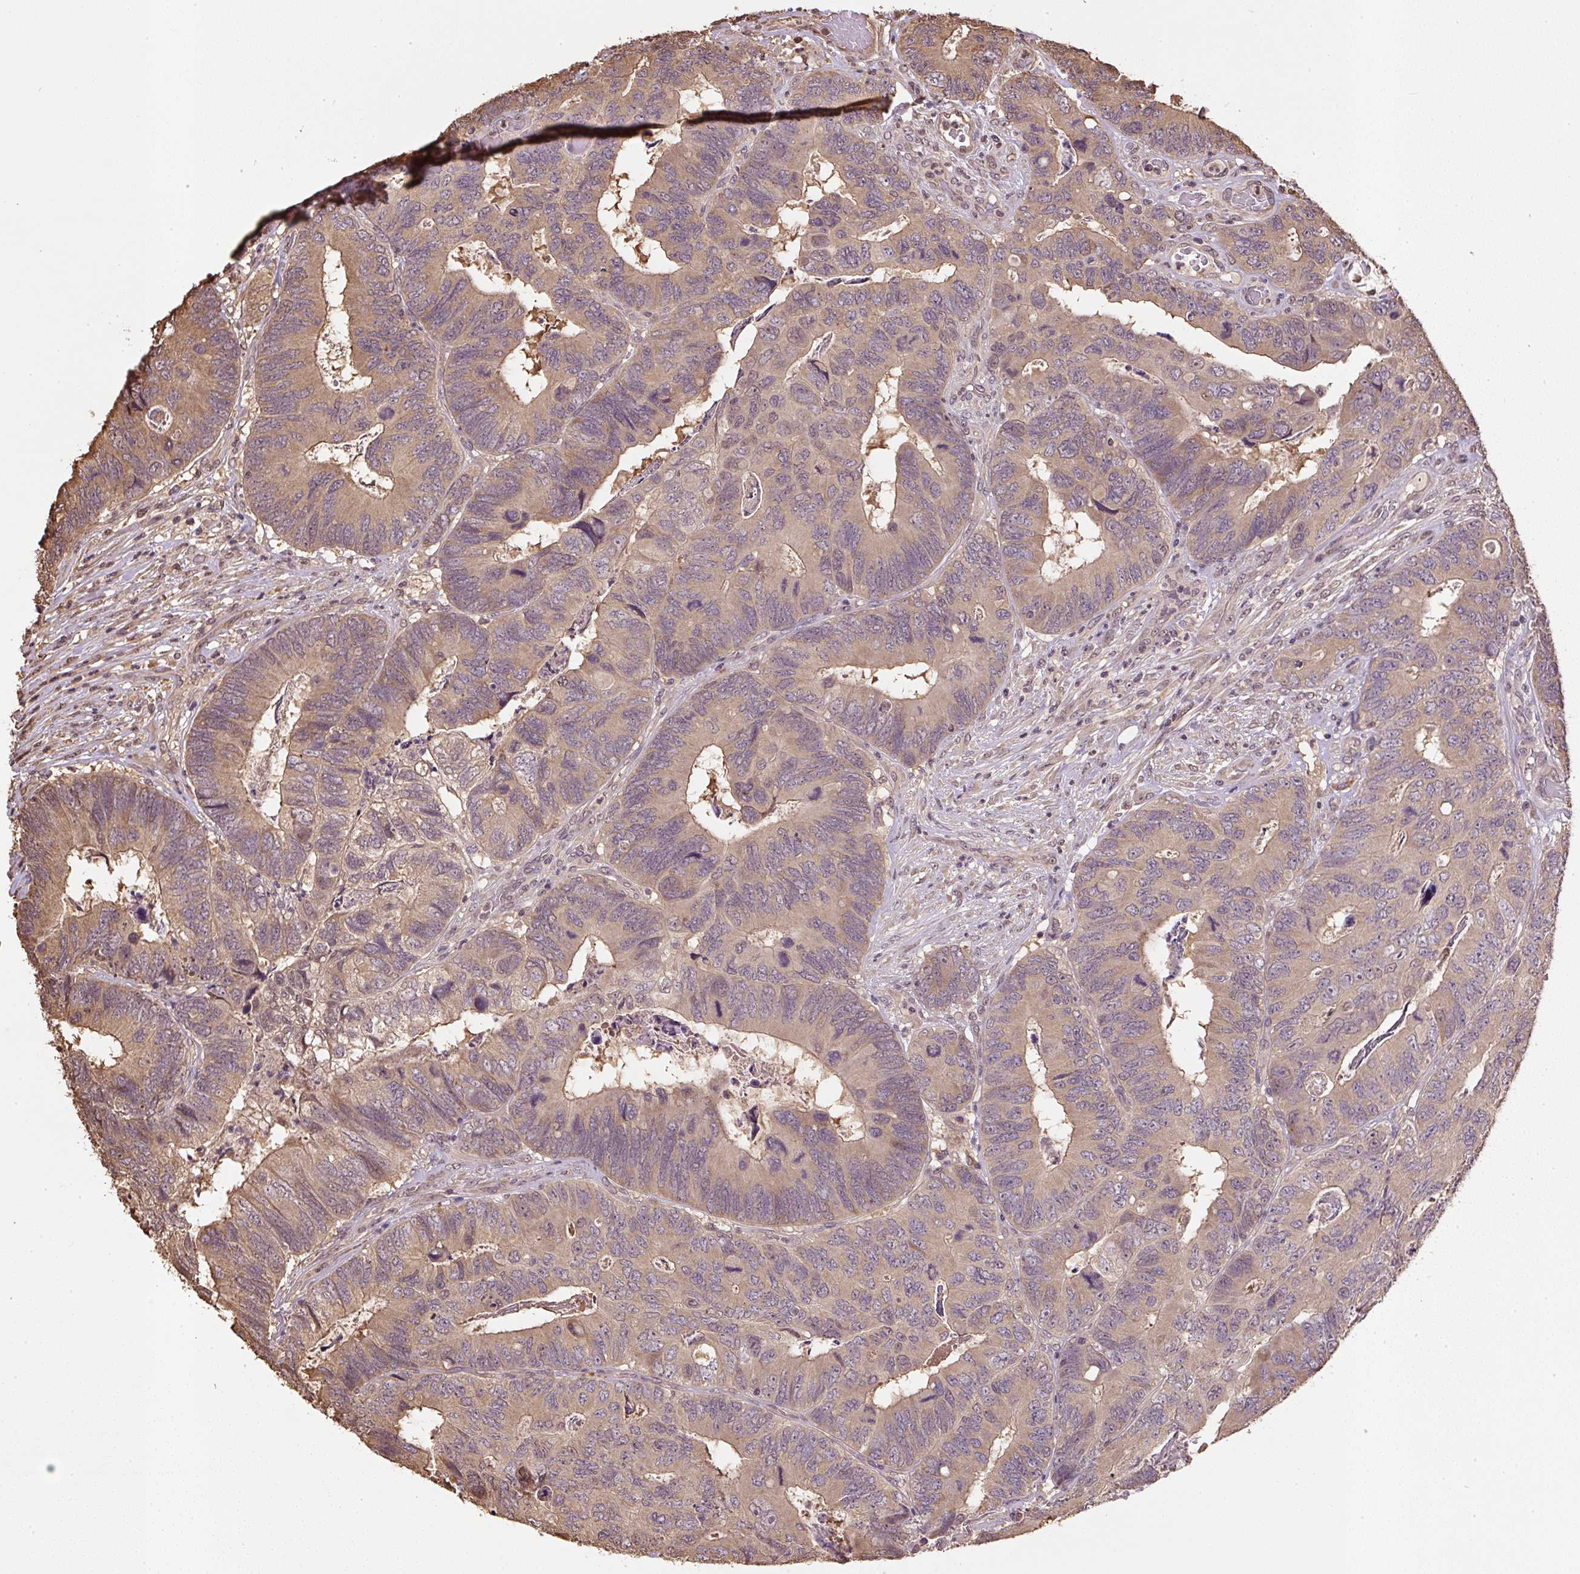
{"staining": {"intensity": "weak", "quantity": ">75%", "location": "cytoplasmic/membranous"}, "tissue": "colorectal cancer", "cell_type": "Tumor cells", "image_type": "cancer", "snomed": [{"axis": "morphology", "description": "Adenocarcinoma, NOS"}, {"axis": "topography", "description": "Colon"}], "caption": "Adenocarcinoma (colorectal) tissue demonstrates weak cytoplasmic/membranous positivity in about >75% of tumor cells", "gene": "TMEM170B", "patient": {"sex": "female", "age": 67}}